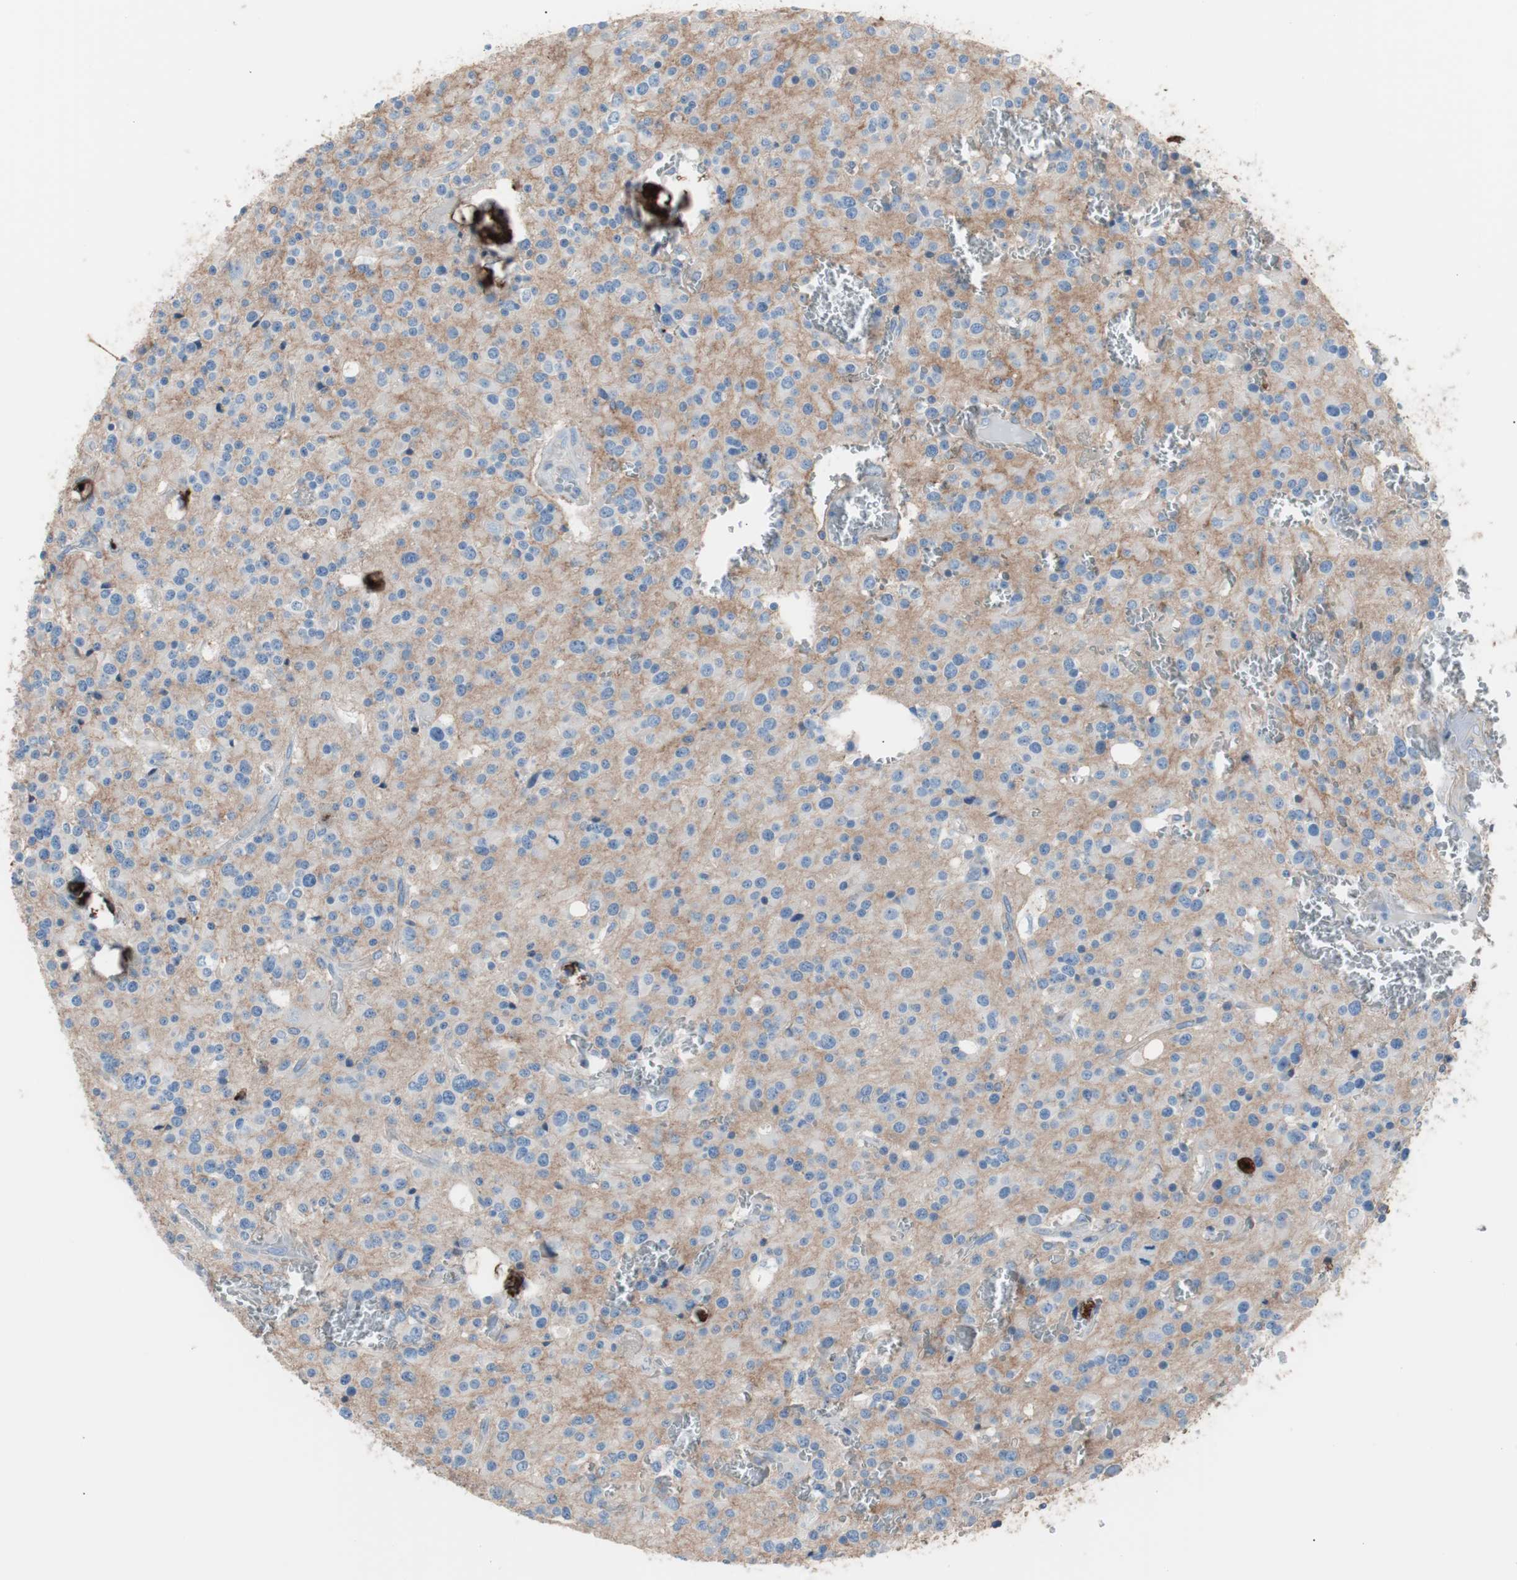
{"staining": {"intensity": "negative", "quantity": "none", "location": "none"}, "tissue": "glioma", "cell_type": "Tumor cells", "image_type": "cancer", "snomed": [{"axis": "morphology", "description": "Glioma, malignant, Low grade"}, {"axis": "topography", "description": "Brain"}], "caption": "Malignant low-grade glioma was stained to show a protein in brown. There is no significant positivity in tumor cells.", "gene": "CD81", "patient": {"sex": "male", "age": 58}}